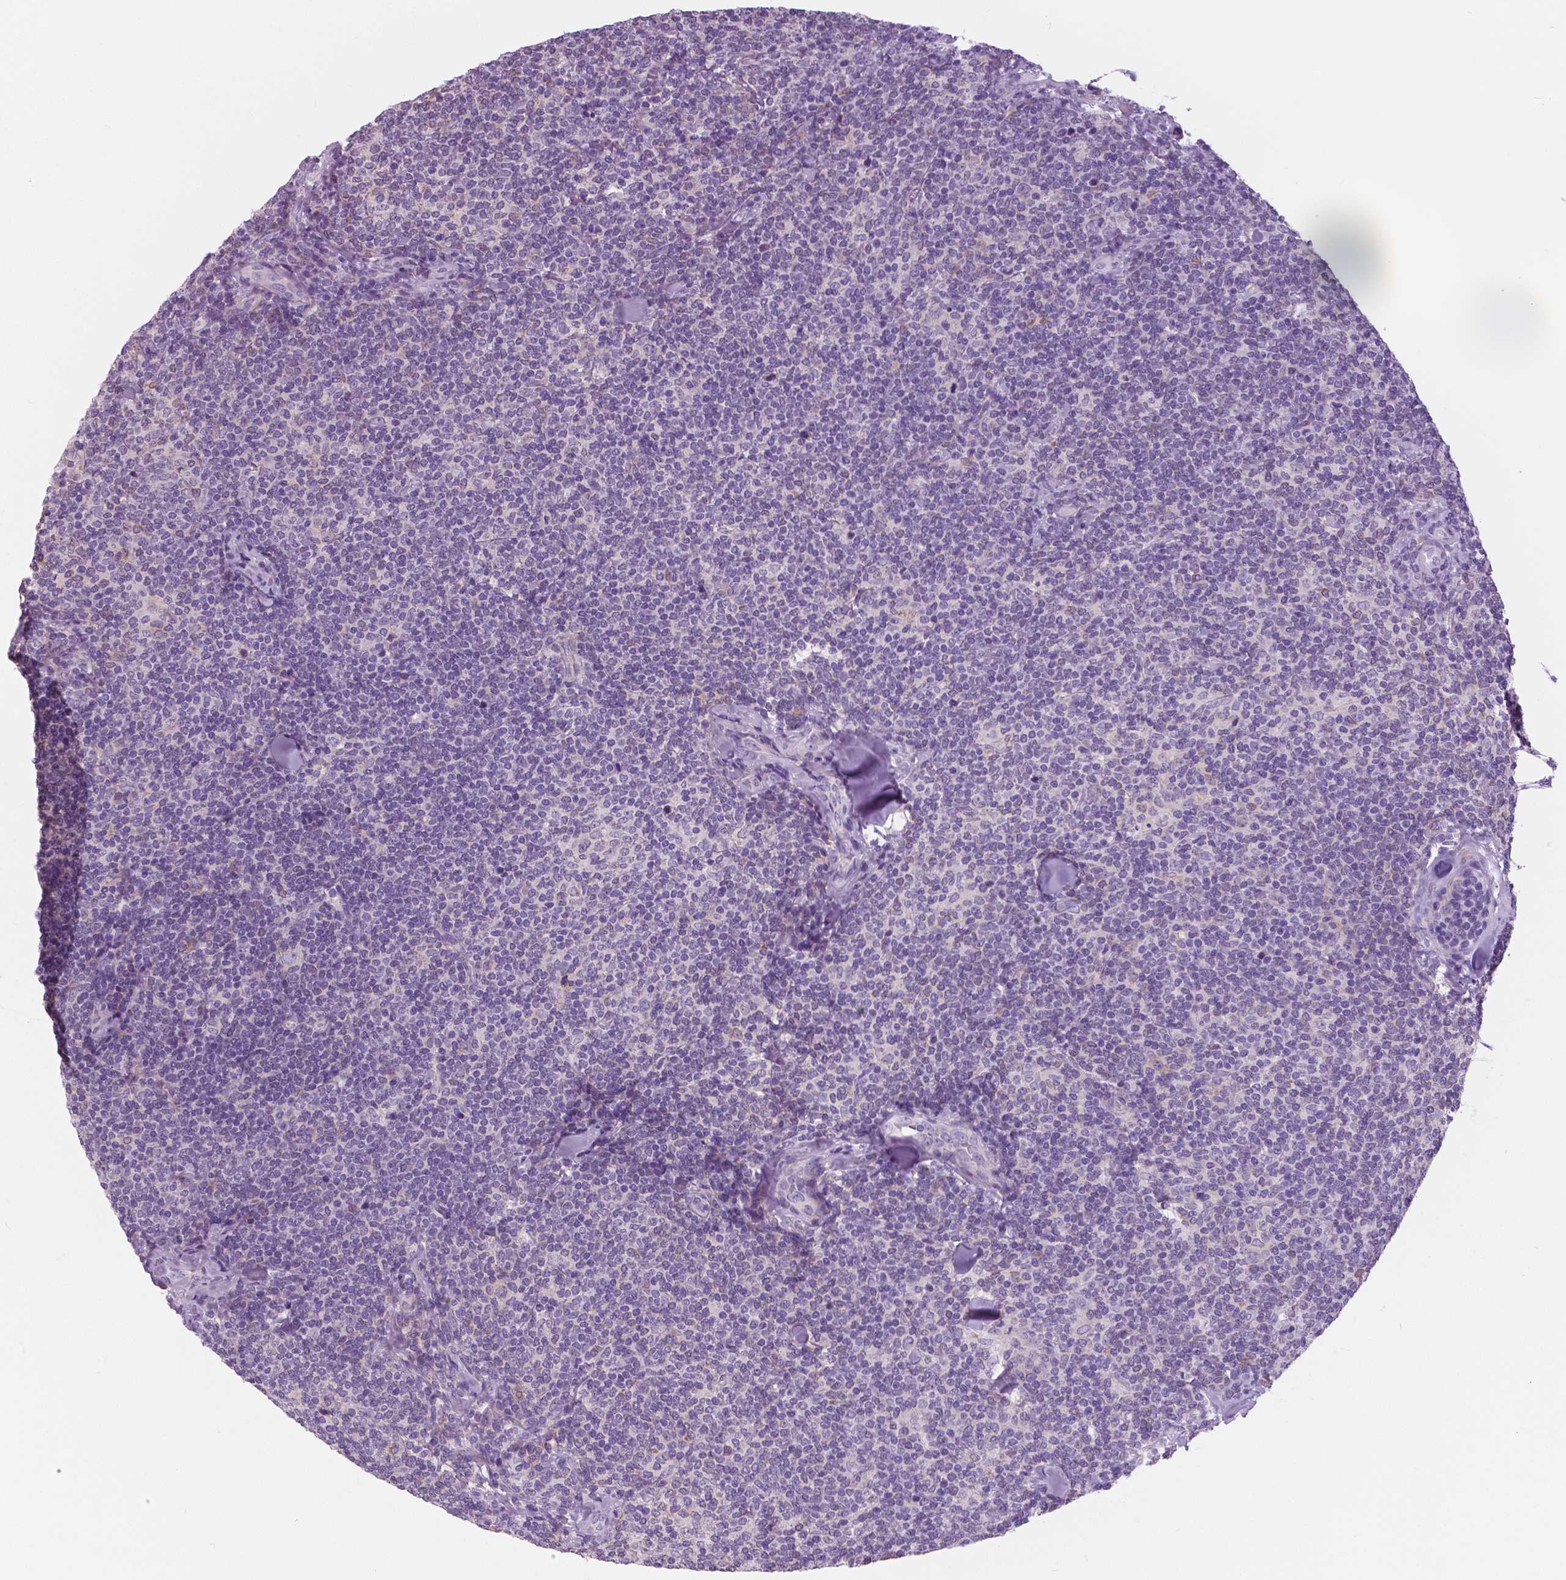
{"staining": {"intensity": "negative", "quantity": "none", "location": "none"}, "tissue": "lymphoma", "cell_type": "Tumor cells", "image_type": "cancer", "snomed": [{"axis": "morphology", "description": "Malignant lymphoma, non-Hodgkin's type, Low grade"}, {"axis": "topography", "description": "Lymph node"}], "caption": "A histopathology image of human lymphoma is negative for staining in tumor cells.", "gene": "SERPINI1", "patient": {"sex": "female", "age": 56}}